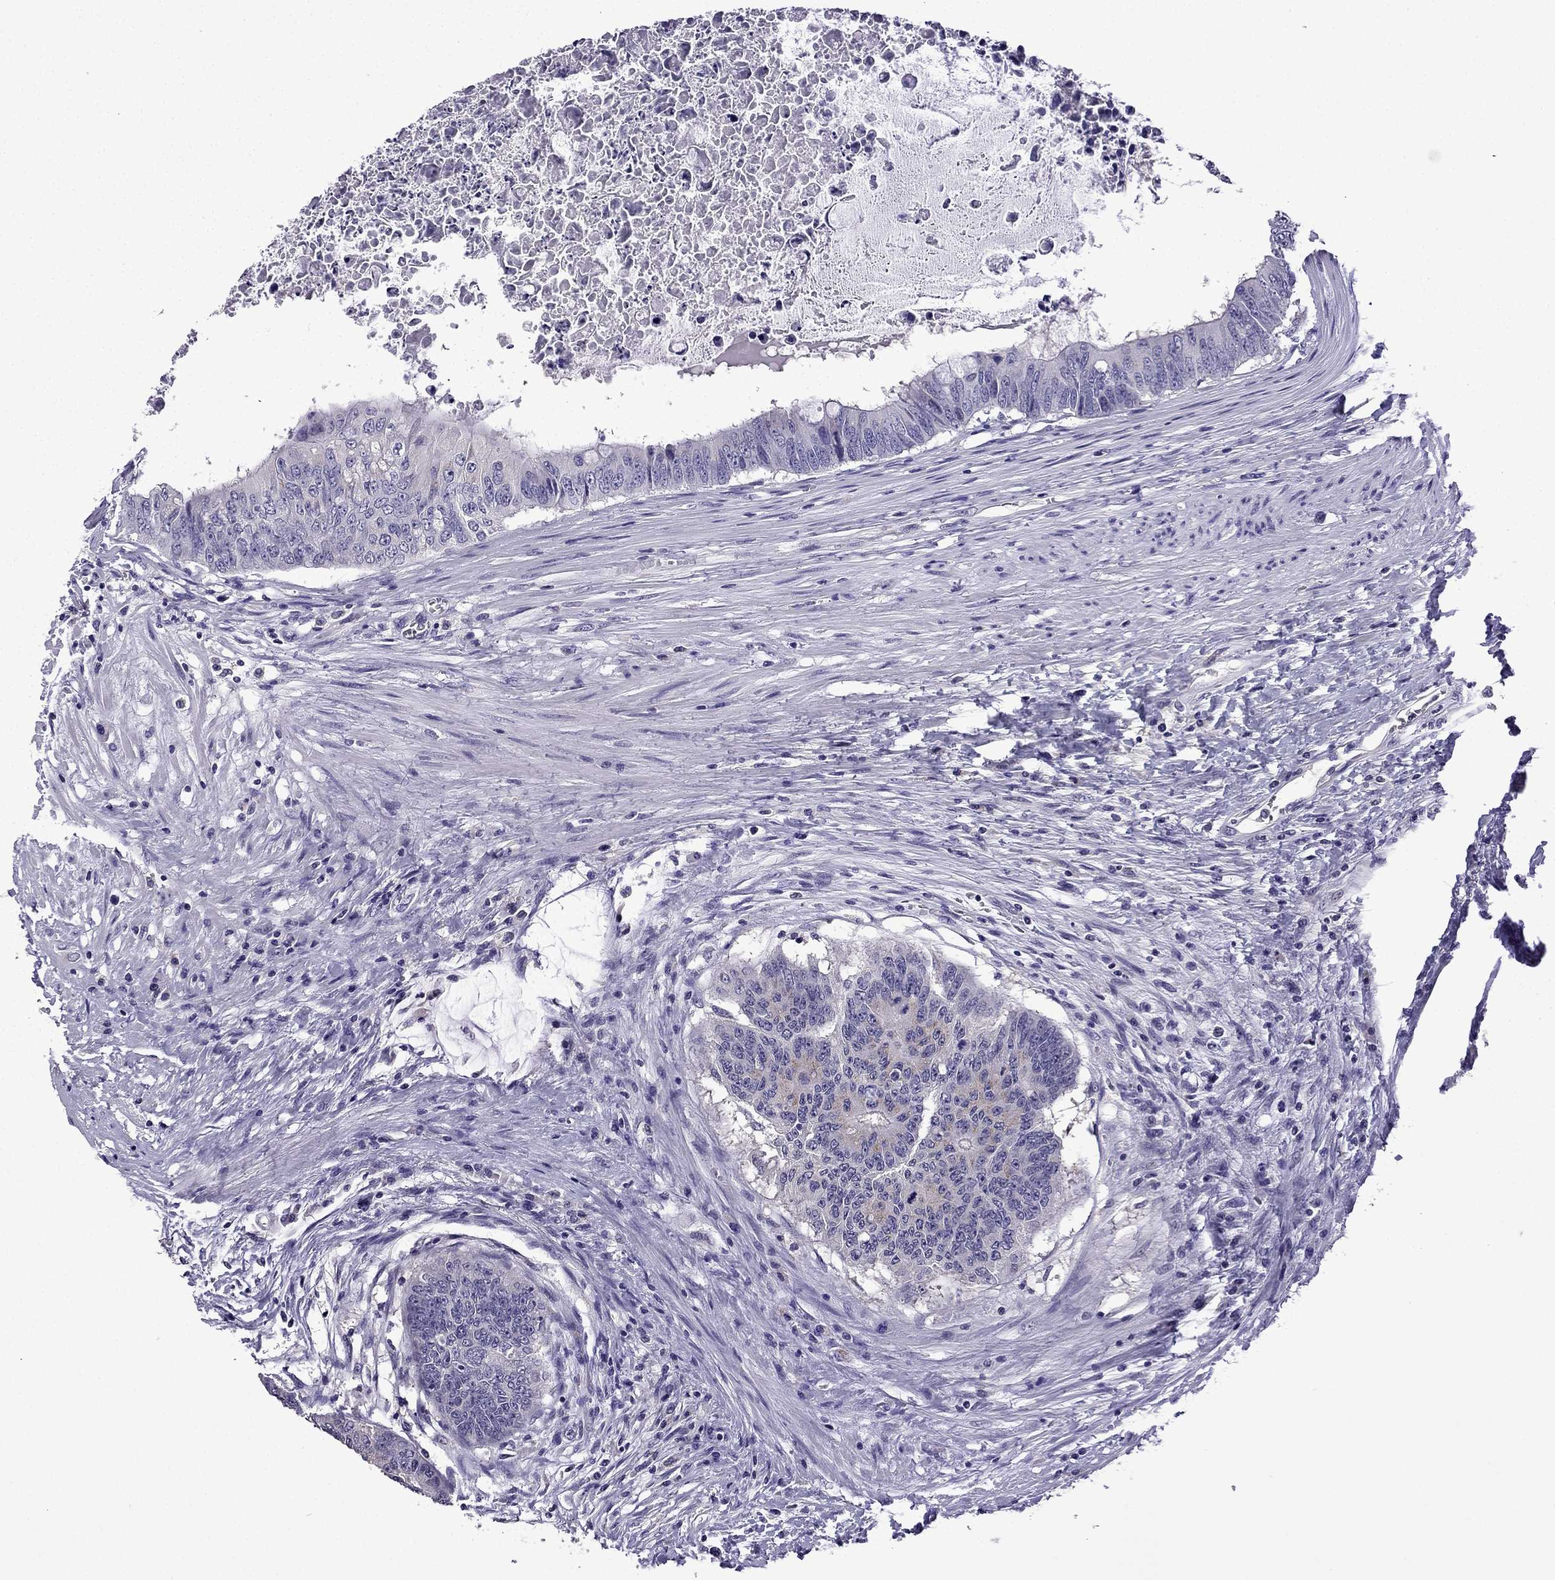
{"staining": {"intensity": "weak", "quantity": "<25%", "location": "cytoplasmic/membranous"}, "tissue": "colorectal cancer", "cell_type": "Tumor cells", "image_type": "cancer", "snomed": [{"axis": "morphology", "description": "Adenocarcinoma, NOS"}, {"axis": "topography", "description": "Rectum"}], "caption": "IHC image of neoplastic tissue: colorectal cancer stained with DAB shows no significant protein expression in tumor cells. Brightfield microscopy of immunohistochemistry (IHC) stained with DAB (3,3'-diaminobenzidine) (brown) and hematoxylin (blue), captured at high magnification.", "gene": "TTN", "patient": {"sex": "male", "age": 59}}